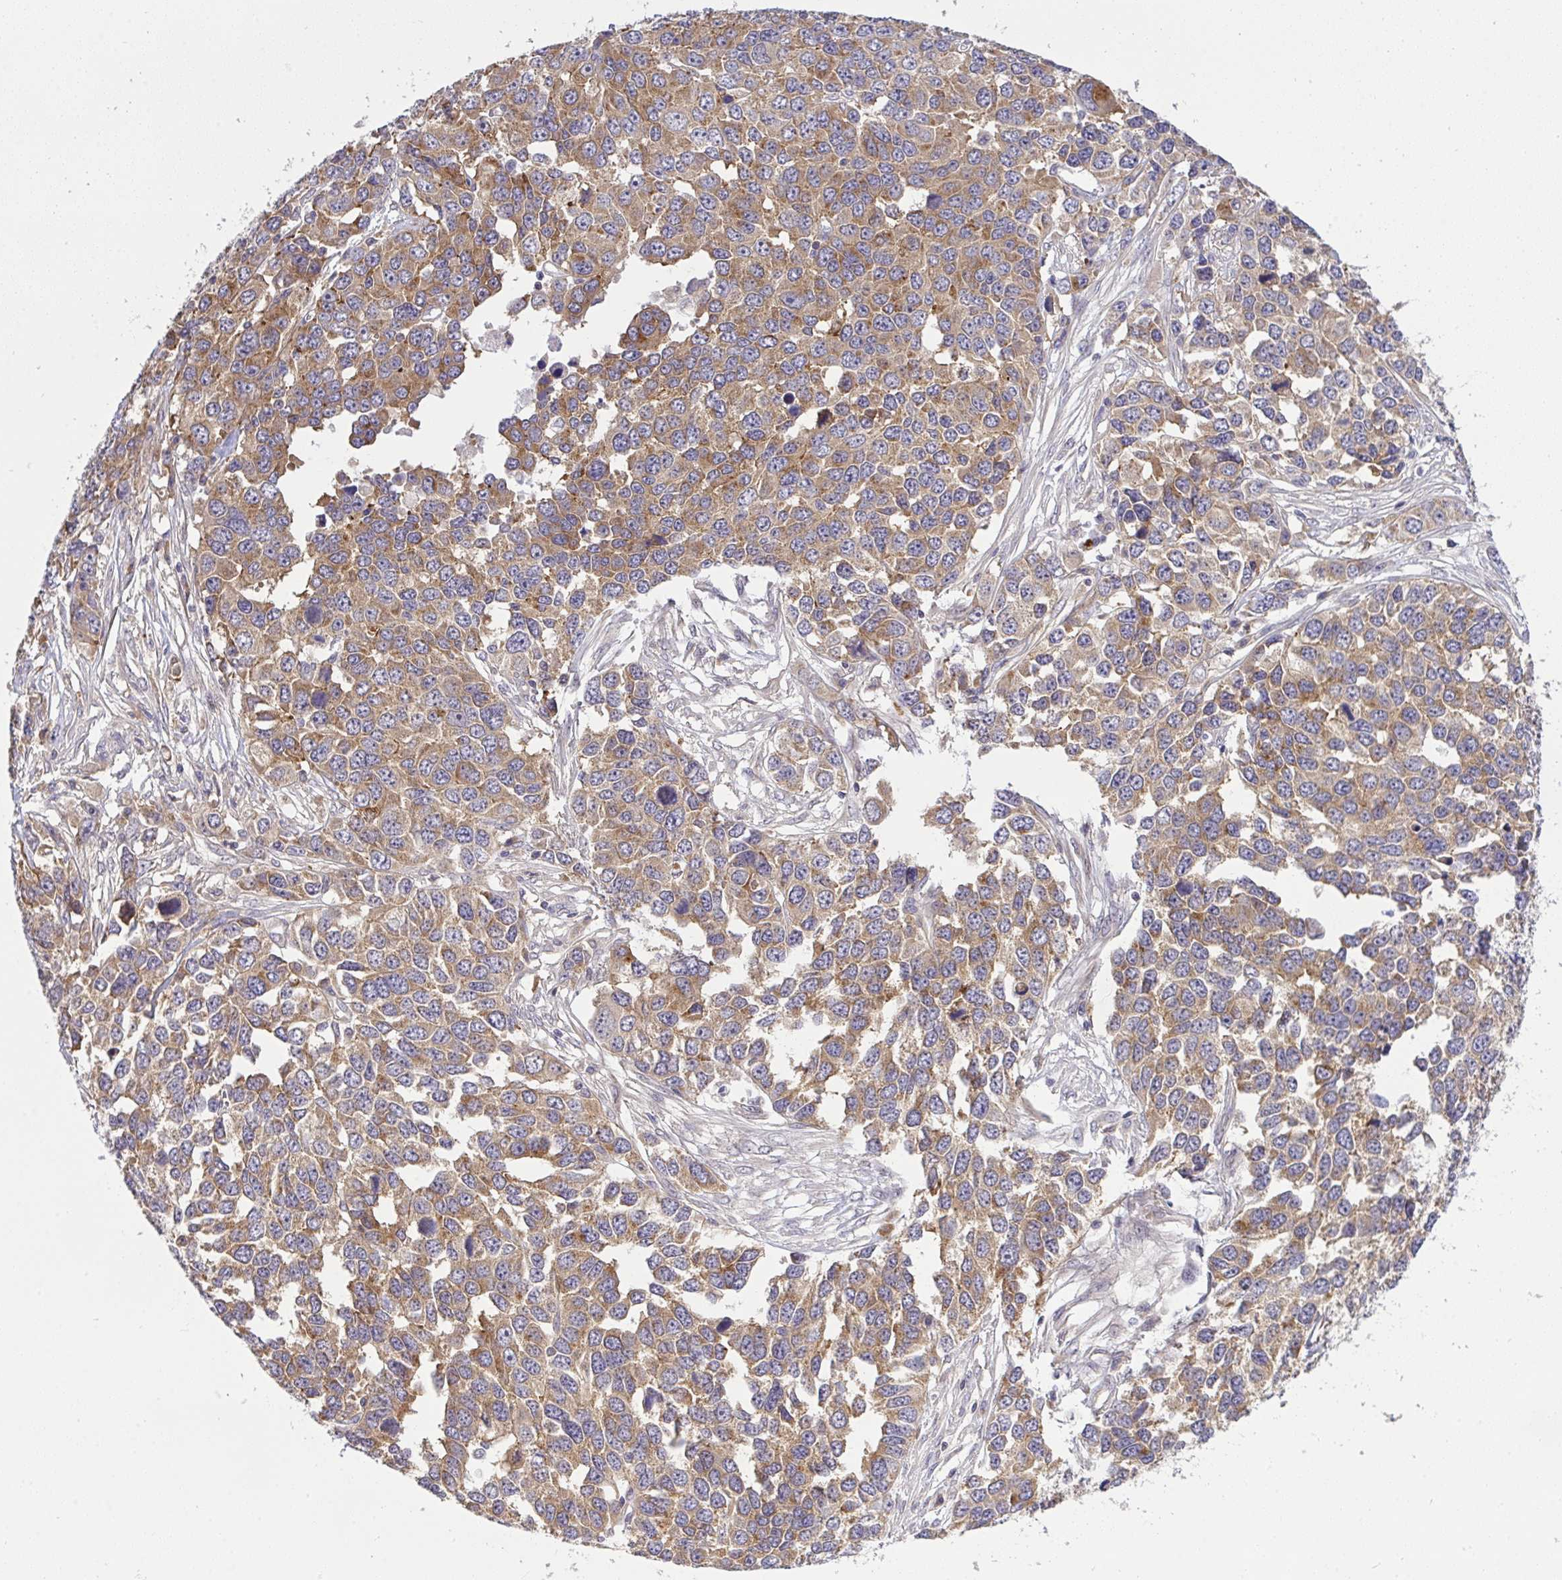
{"staining": {"intensity": "moderate", "quantity": ">75%", "location": "cytoplasmic/membranous"}, "tissue": "ovarian cancer", "cell_type": "Tumor cells", "image_type": "cancer", "snomed": [{"axis": "morphology", "description": "Cystadenocarcinoma, serous, NOS"}, {"axis": "topography", "description": "Ovary"}], "caption": "Tumor cells exhibit medium levels of moderate cytoplasmic/membranous expression in approximately >75% of cells in human ovarian serous cystadenocarcinoma. (Stains: DAB in brown, nuclei in blue, Microscopy: brightfield microscopy at high magnification).", "gene": "SLC9A6", "patient": {"sex": "female", "age": 76}}